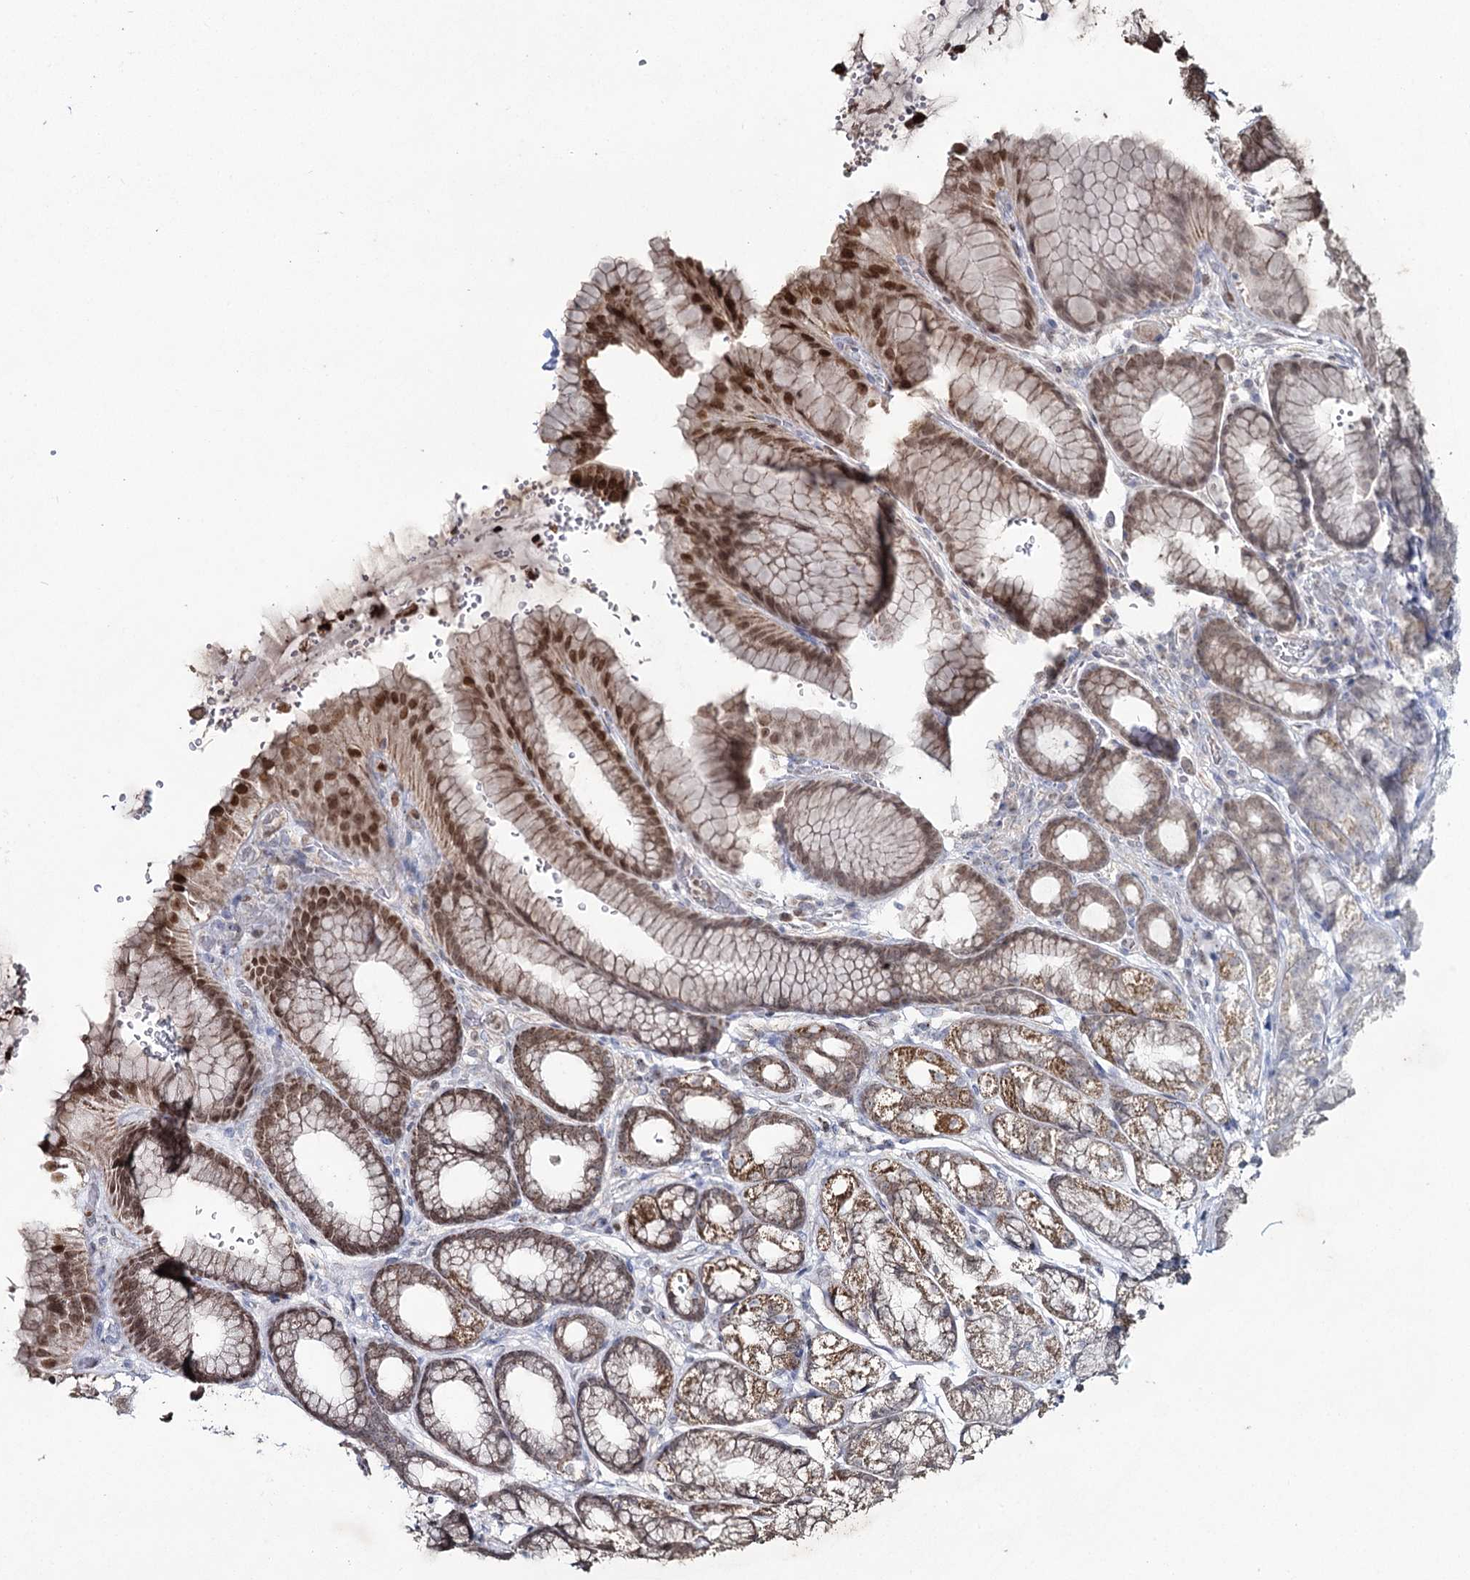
{"staining": {"intensity": "strong", "quantity": "25%-75%", "location": "cytoplasmic/membranous,nuclear"}, "tissue": "stomach", "cell_type": "Glandular cells", "image_type": "normal", "snomed": [{"axis": "morphology", "description": "Normal tissue, NOS"}, {"axis": "morphology", "description": "Adenocarcinoma, NOS"}, {"axis": "topography", "description": "Stomach"}], "caption": "Protein analysis of unremarkable stomach displays strong cytoplasmic/membranous,nuclear expression in about 25%-75% of glandular cells.", "gene": "PDHX", "patient": {"sex": "male", "age": 57}}